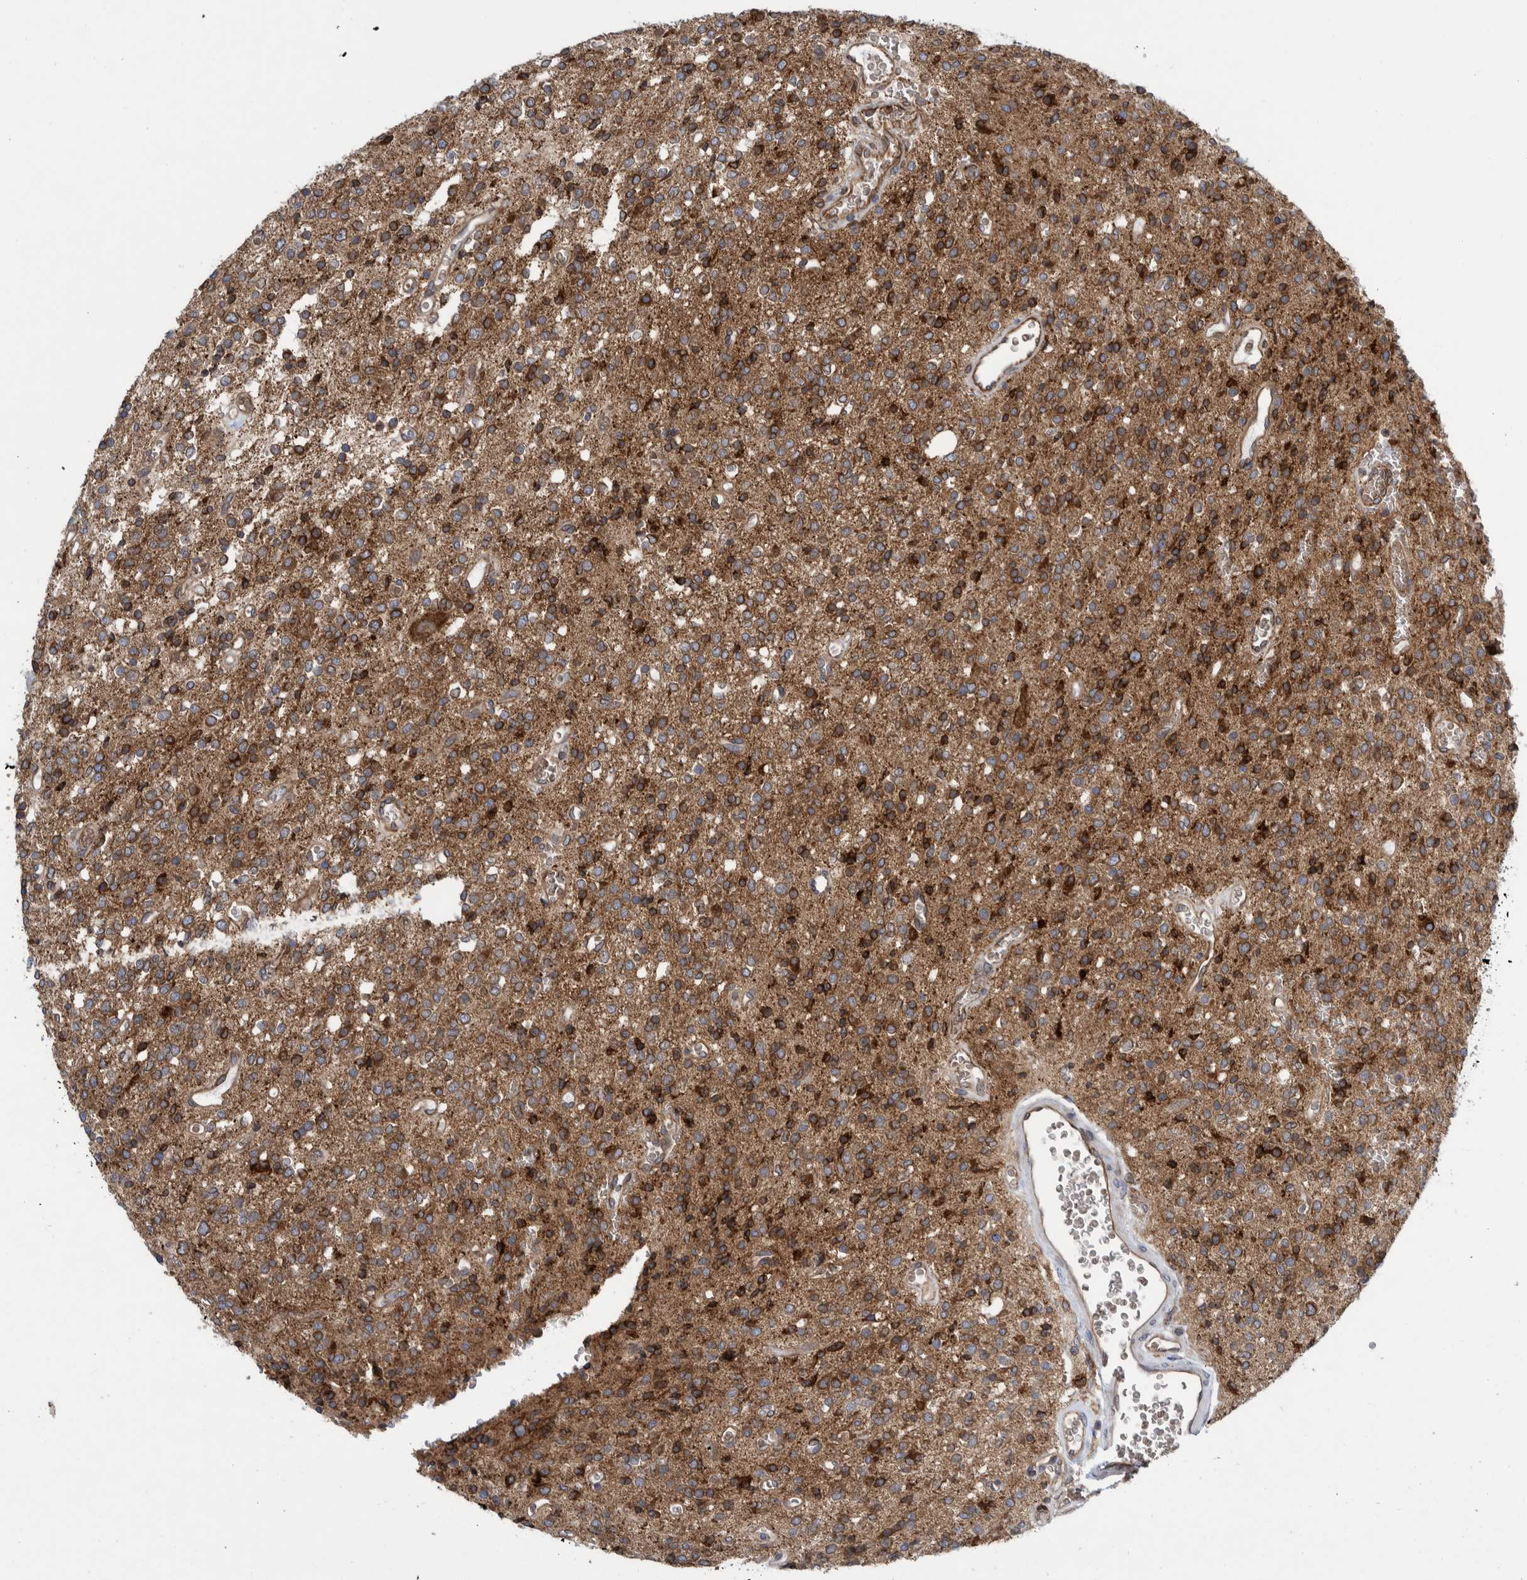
{"staining": {"intensity": "strong", "quantity": ">75%", "location": "cytoplasmic/membranous"}, "tissue": "glioma", "cell_type": "Tumor cells", "image_type": "cancer", "snomed": [{"axis": "morphology", "description": "Glioma, malignant, High grade"}, {"axis": "topography", "description": "Brain"}], "caption": "There is high levels of strong cytoplasmic/membranous positivity in tumor cells of malignant glioma (high-grade), as demonstrated by immunohistochemical staining (brown color).", "gene": "THEM6", "patient": {"sex": "male", "age": 34}}